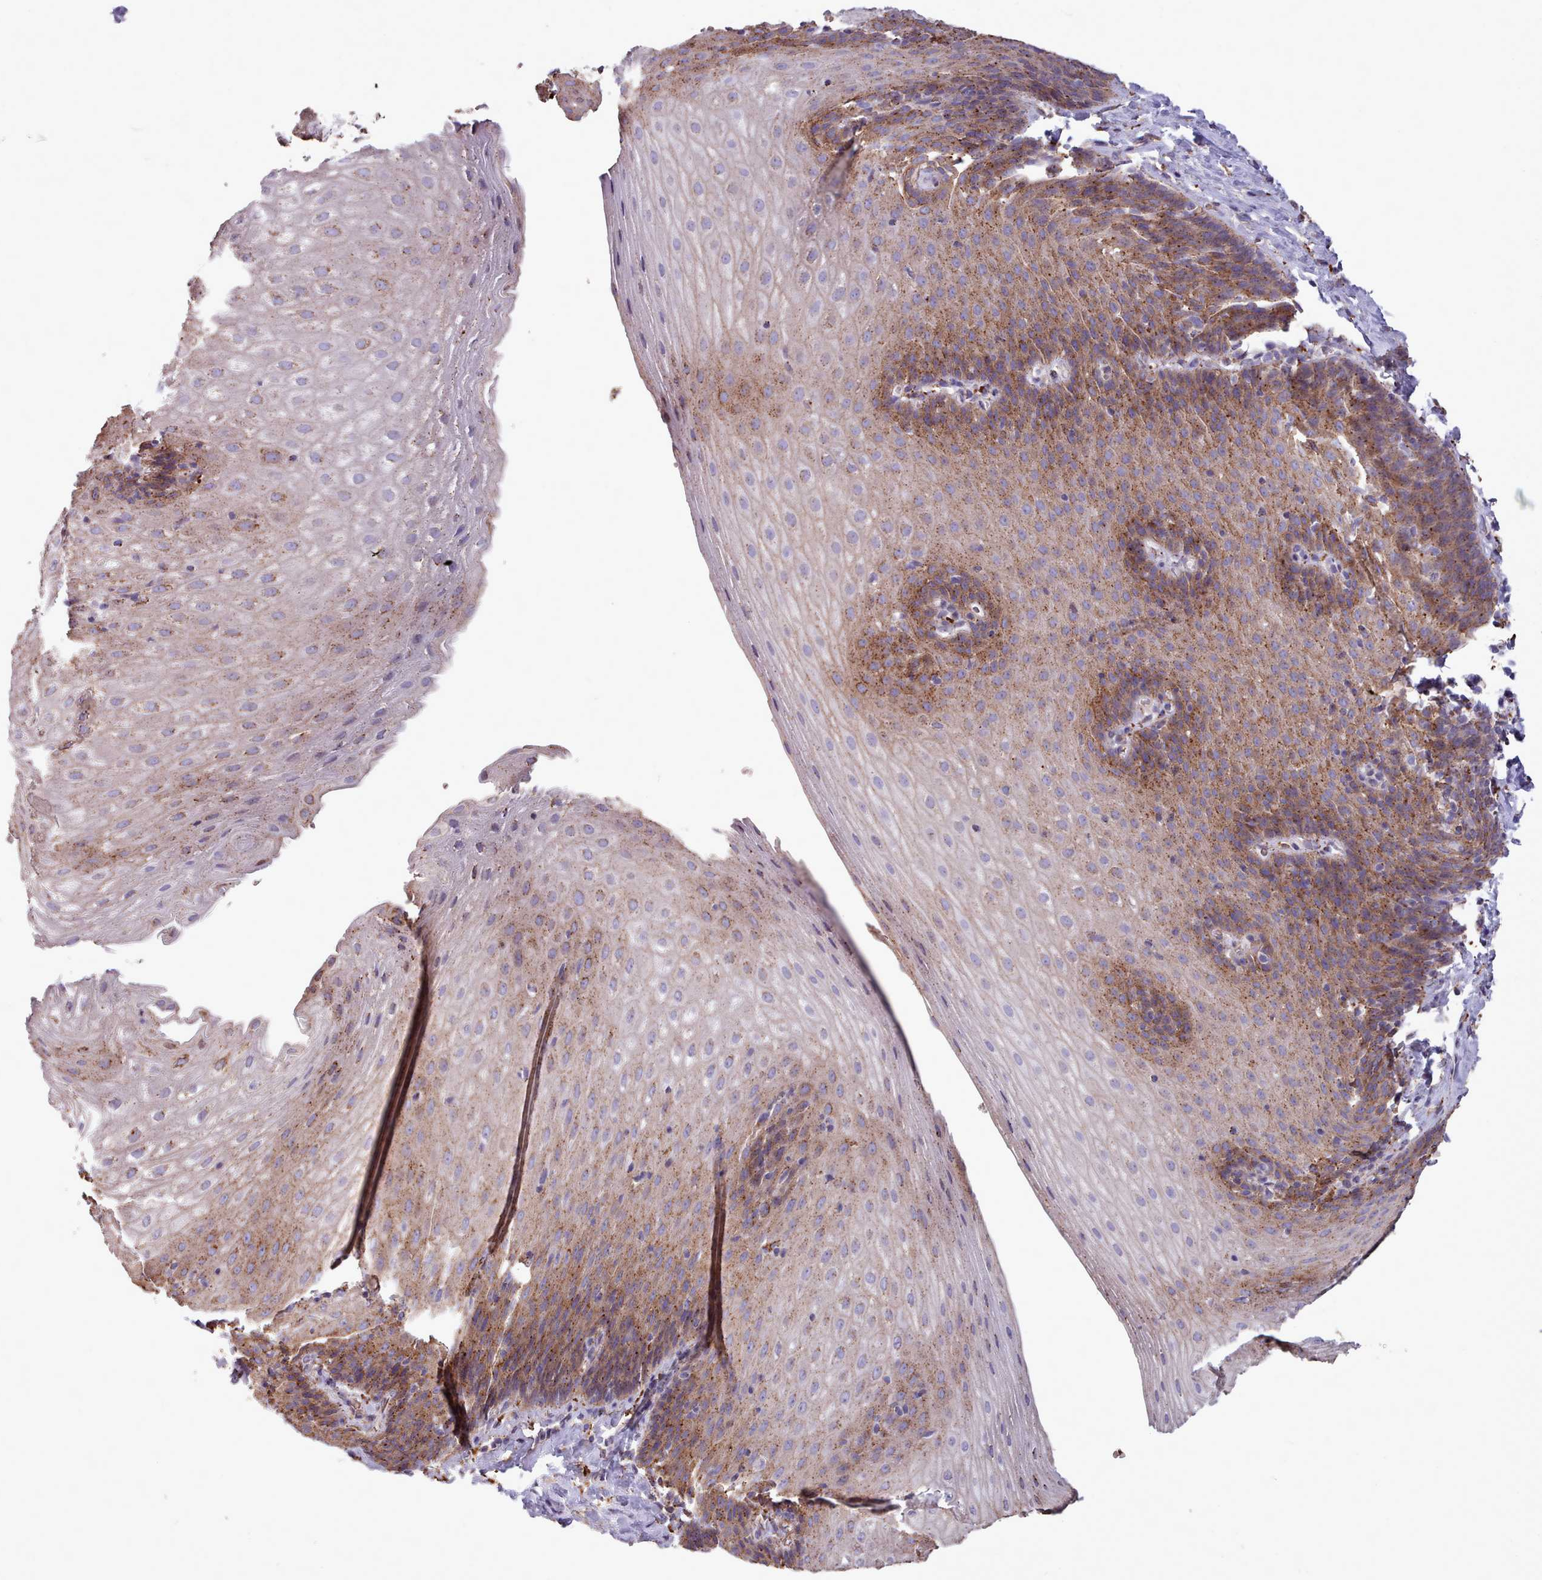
{"staining": {"intensity": "moderate", "quantity": "25%-75%", "location": "cytoplasmic/membranous"}, "tissue": "esophagus", "cell_type": "Squamous epithelial cells", "image_type": "normal", "snomed": [{"axis": "morphology", "description": "Normal tissue, NOS"}, {"axis": "topography", "description": "Esophagus"}], "caption": "Protein staining shows moderate cytoplasmic/membranous positivity in about 25%-75% of squamous epithelial cells in normal esophagus.", "gene": "PACSIN3", "patient": {"sex": "female", "age": 61}}